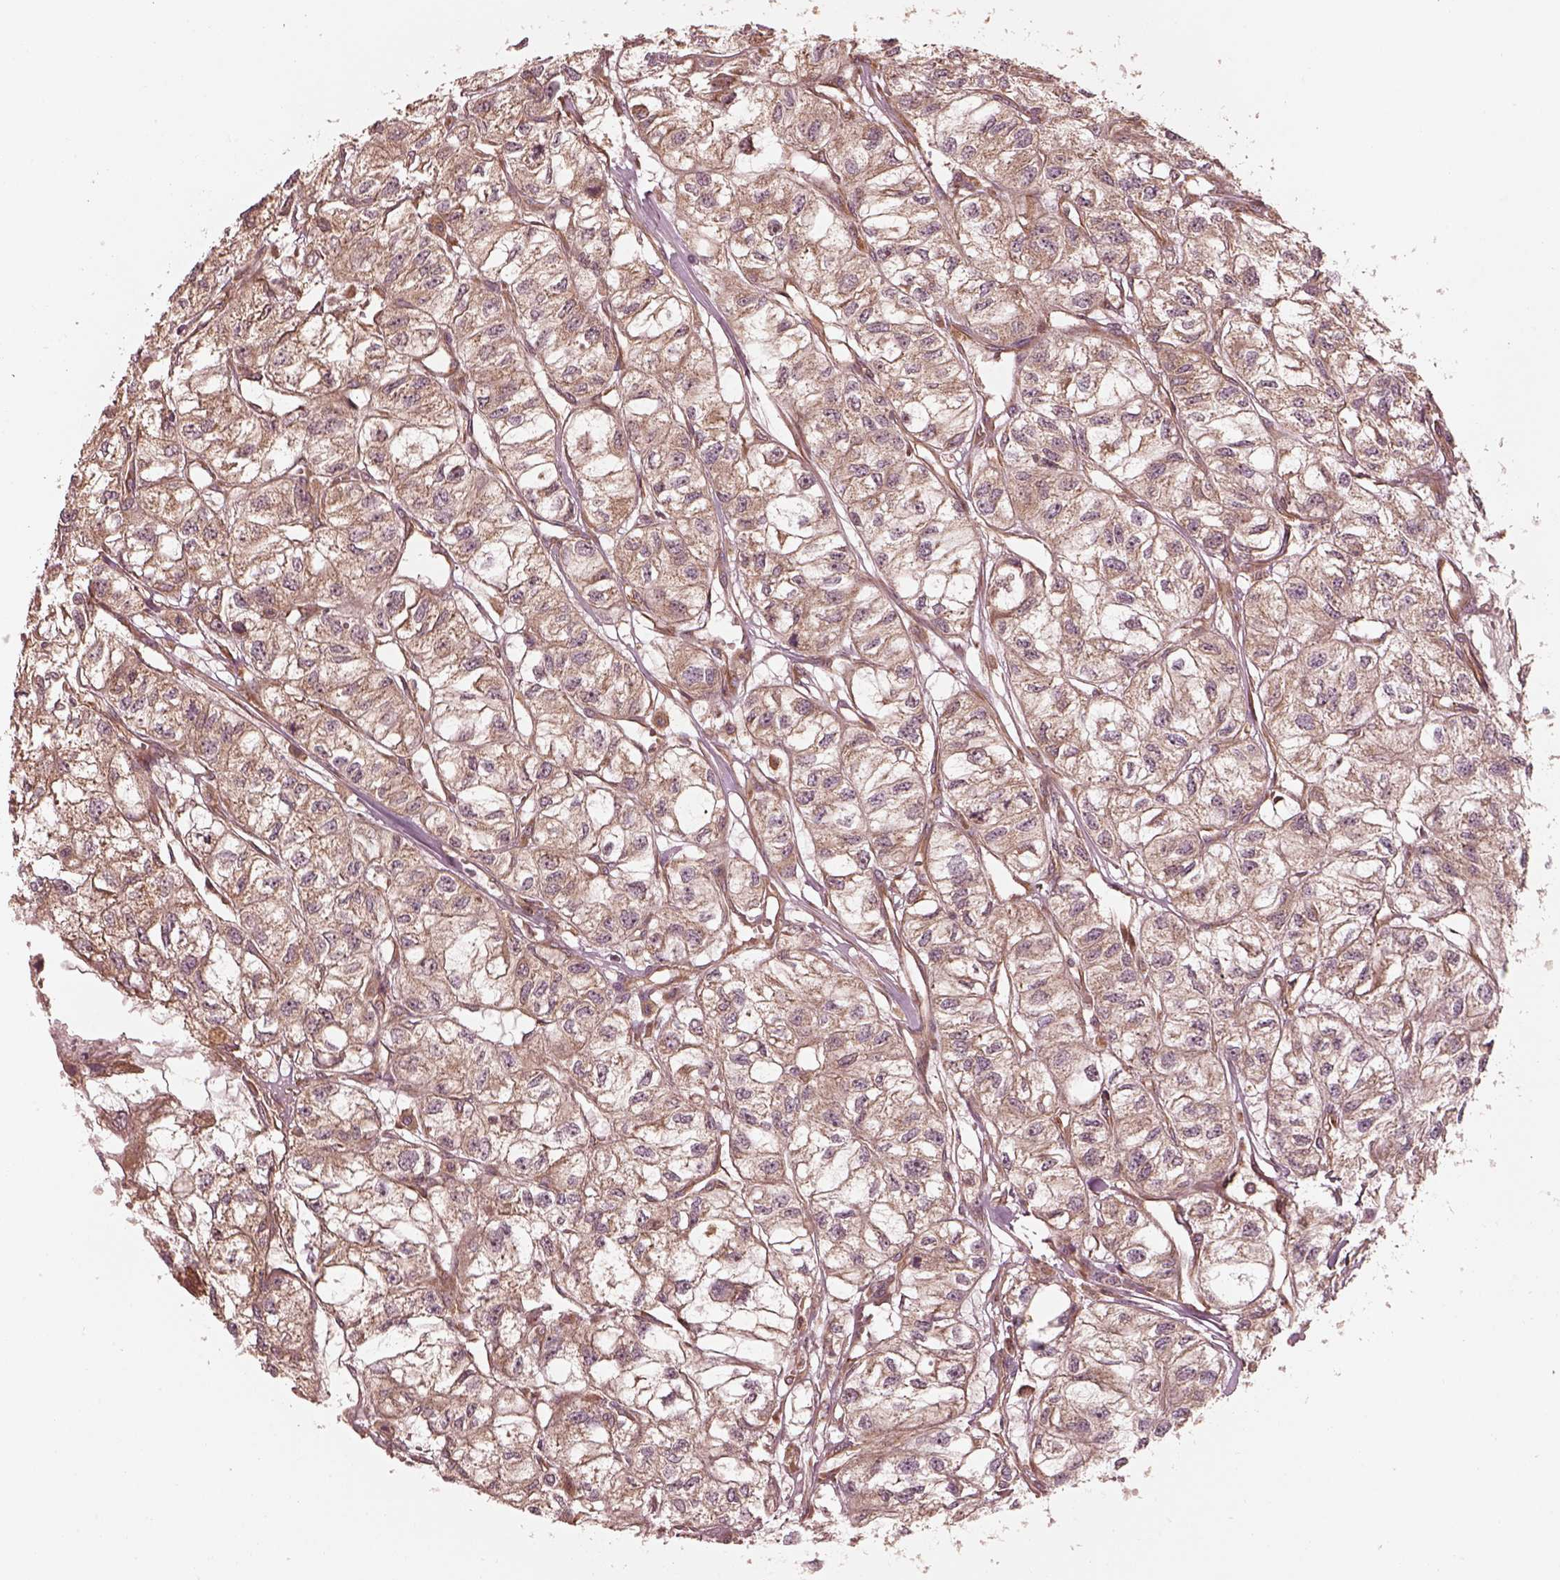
{"staining": {"intensity": "weak", "quantity": ">75%", "location": "cytoplasmic/membranous"}, "tissue": "renal cancer", "cell_type": "Tumor cells", "image_type": "cancer", "snomed": [{"axis": "morphology", "description": "Adenocarcinoma, NOS"}, {"axis": "topography", "description": "Kidney"}], "caption": "Tumor cells demonstrate low levels of weak cytoplasmic/membranous staining in approximately >75% of cells in human renal adenocarcinoma.", "gene": "PIK3R2", "patient": {"sex": "male", "age": 56}}